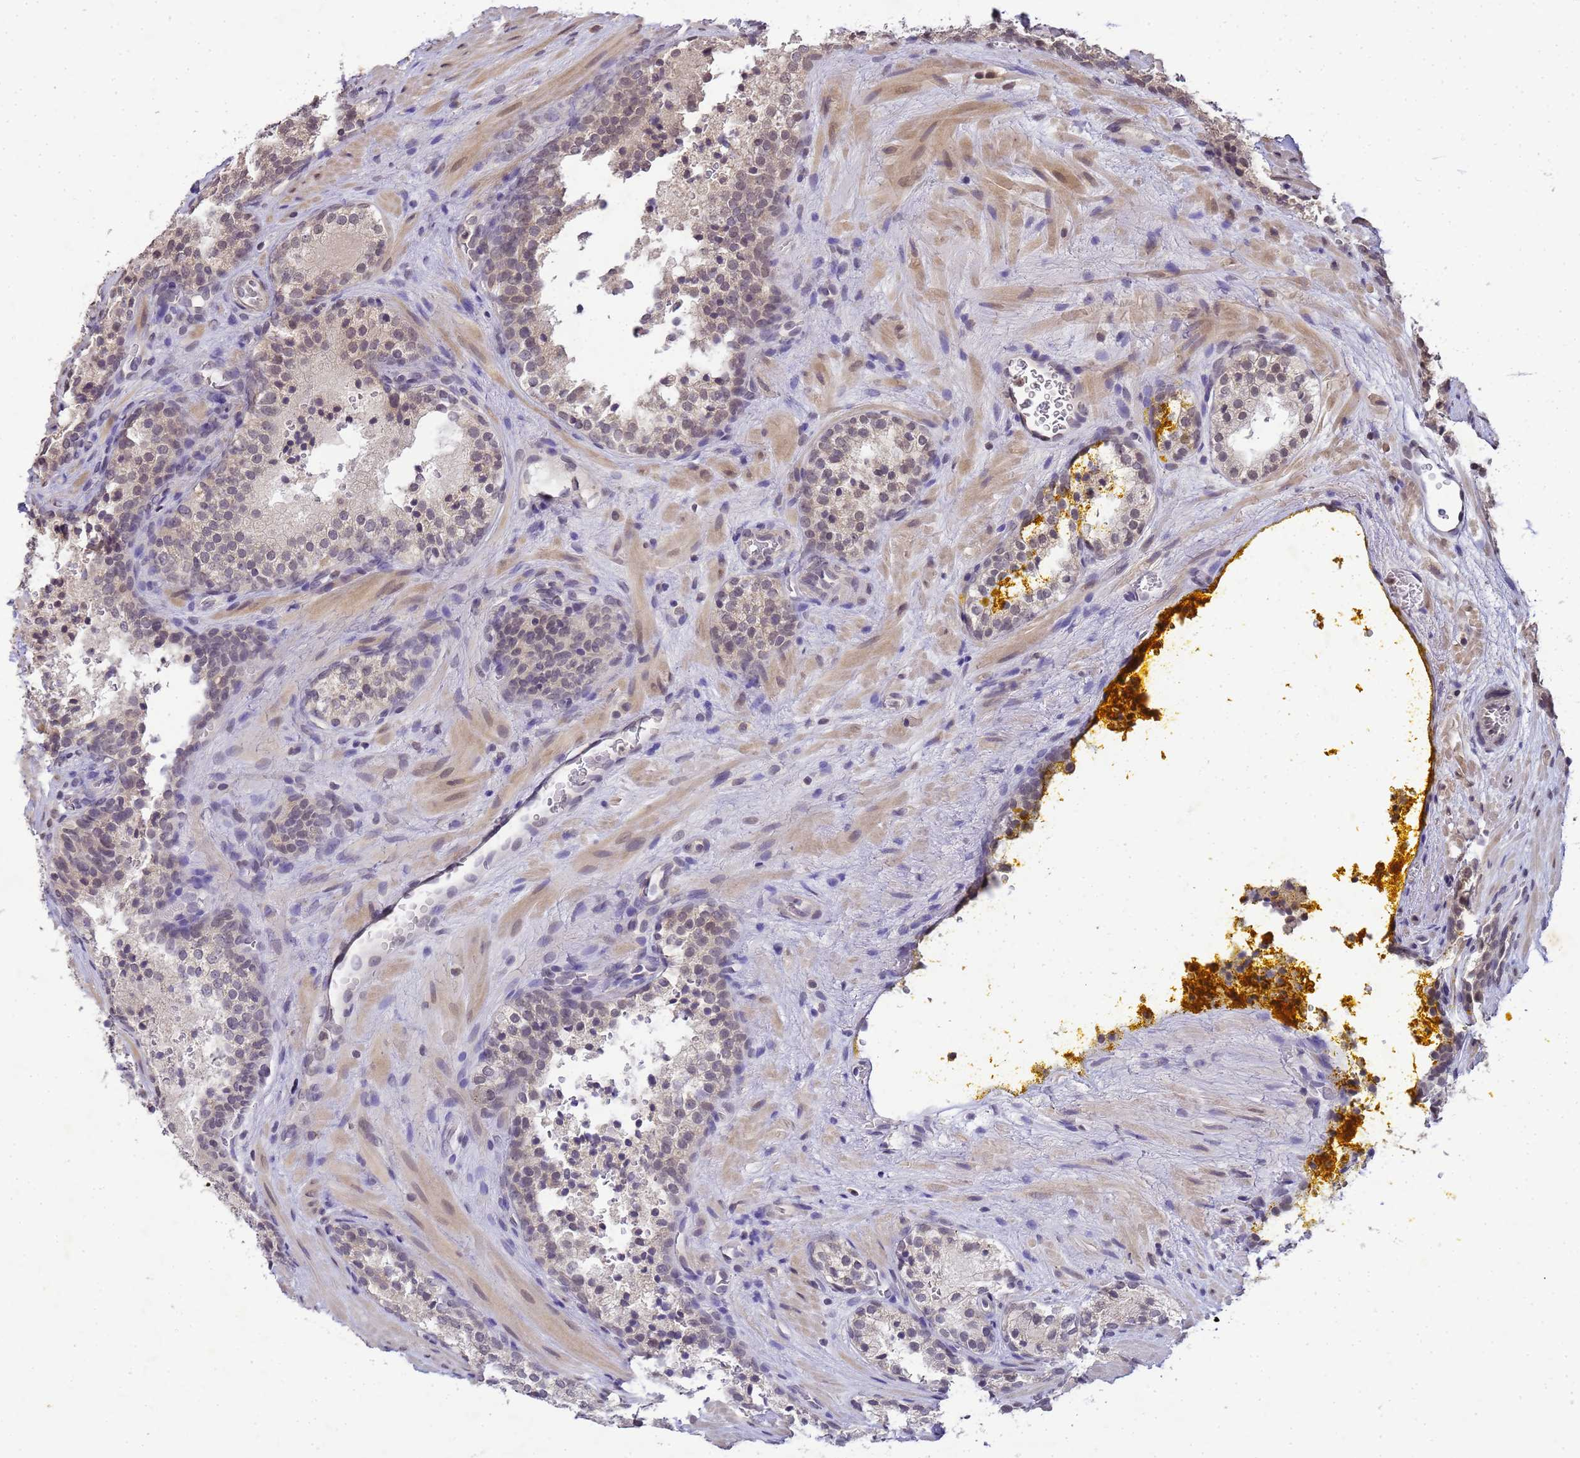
{"staining": {"intensity": "weak", "quantity": "<25%", "location": "cytoplasmic/membranous"}, "tissue": "prostate cancer", "cell_type": "Tumor cells", "image_type": "cancer", "snomed": [{"axis": "morphology", "description": "Adenocarcinoma, High grade"}, {"axis": "topography", "description": "Prostate"}], "caption": "IHC histopathology image of human prostate cancer stained for a protein (brown), which demonstrates no expression in tumor cells.", "gene": "MYL7", "patient": {"sex": "male", "age": 56}}